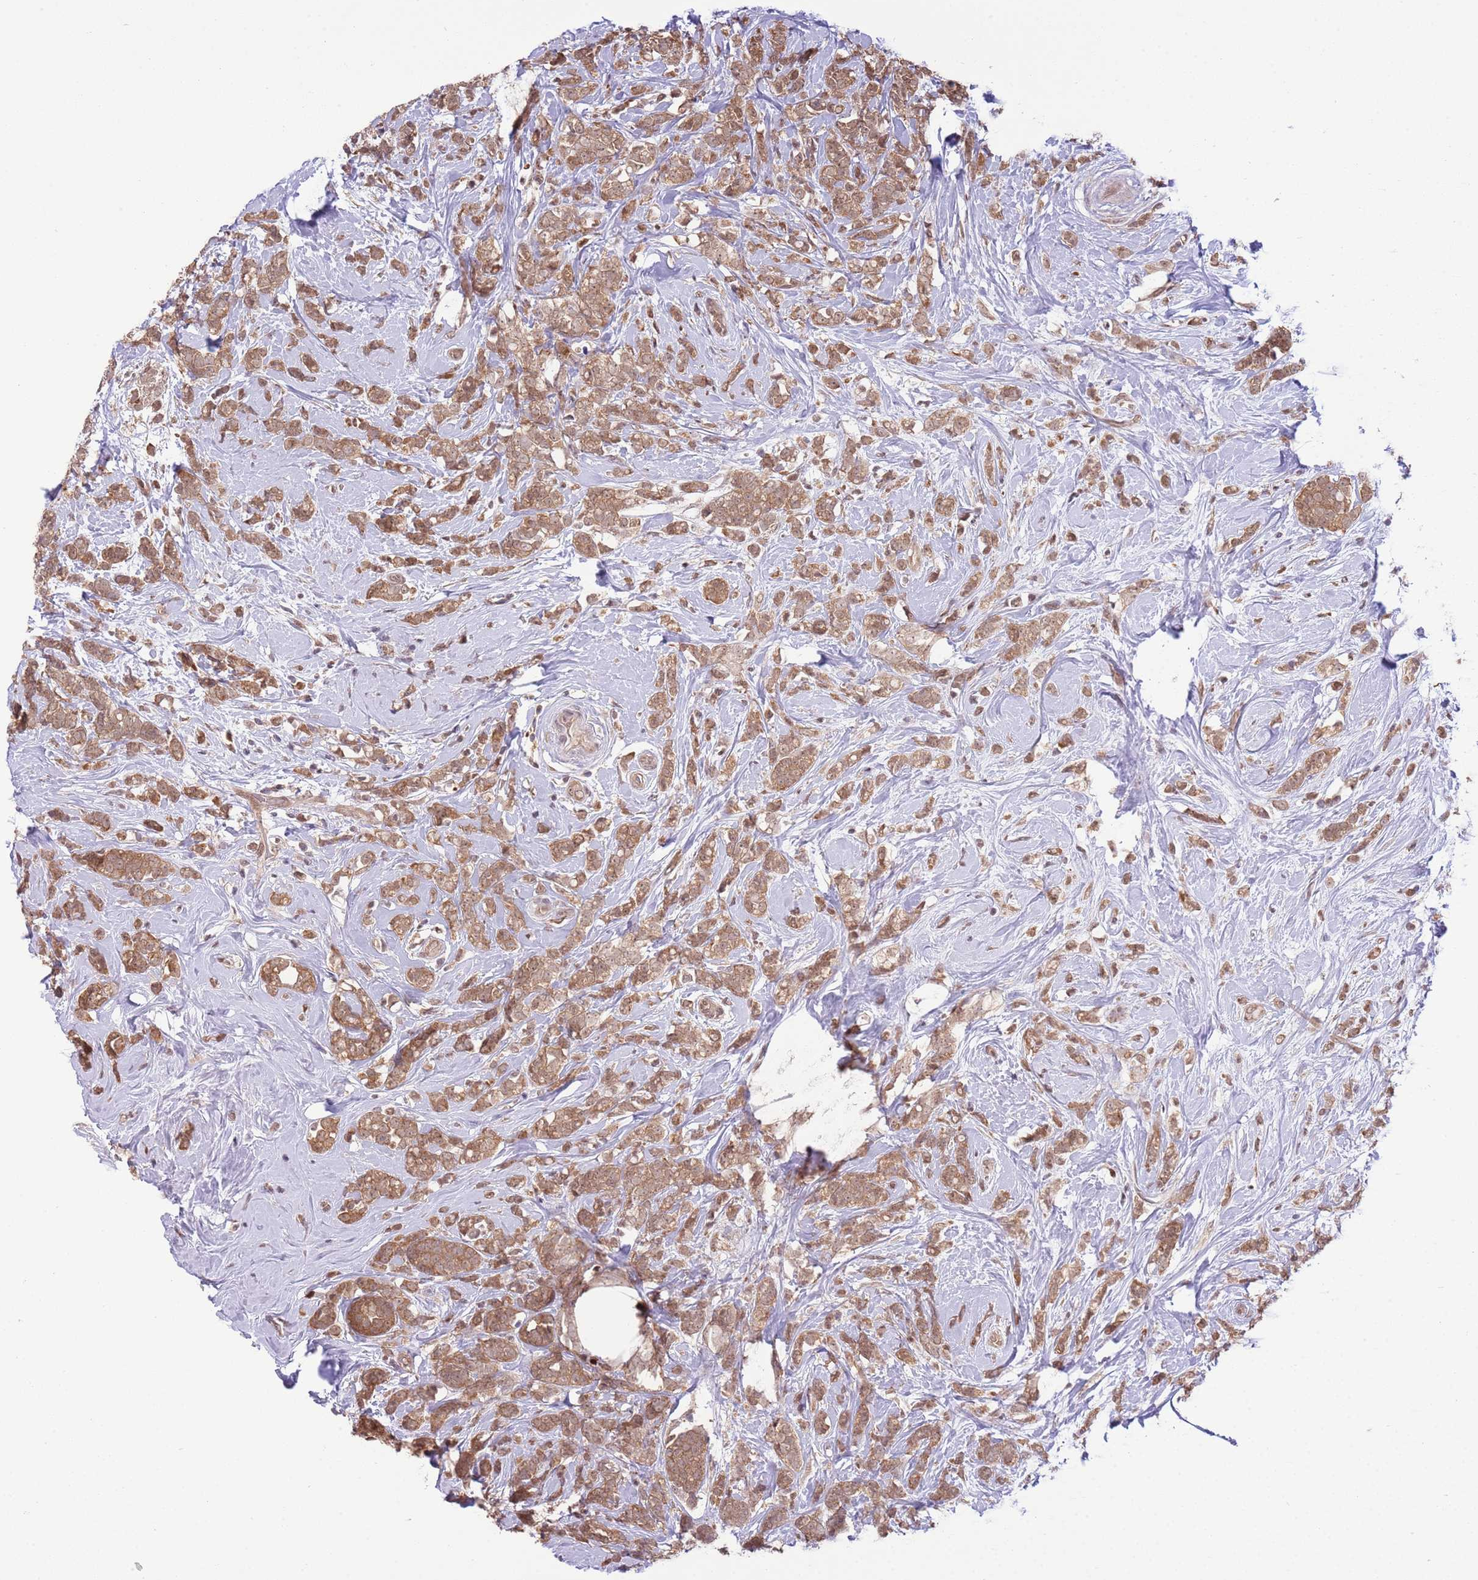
{"staining": {"intensity": "moderate", "quantity": ">75%", "location": "cytoplasmic/membranous,nuclear"}, "tissue": "breast cancer", "cell_type": "Tumor cells", "image_type": "cancer", "snomed": [{"axis": "morphology", "description": "Lobular carcinoma"}, {"axis": "topography", "description": "Breast"}], "caption": "IHC micrograph of human breast cancer (lobular carcinoma) stained for a protein (brown), which exhibits medium levels of moderate cytoplasmic/membranous and nuclear positivity in about >75% of tumor cells.", "gene": "AMIGO1", "patient": {"sex": "female", "age": 58}}